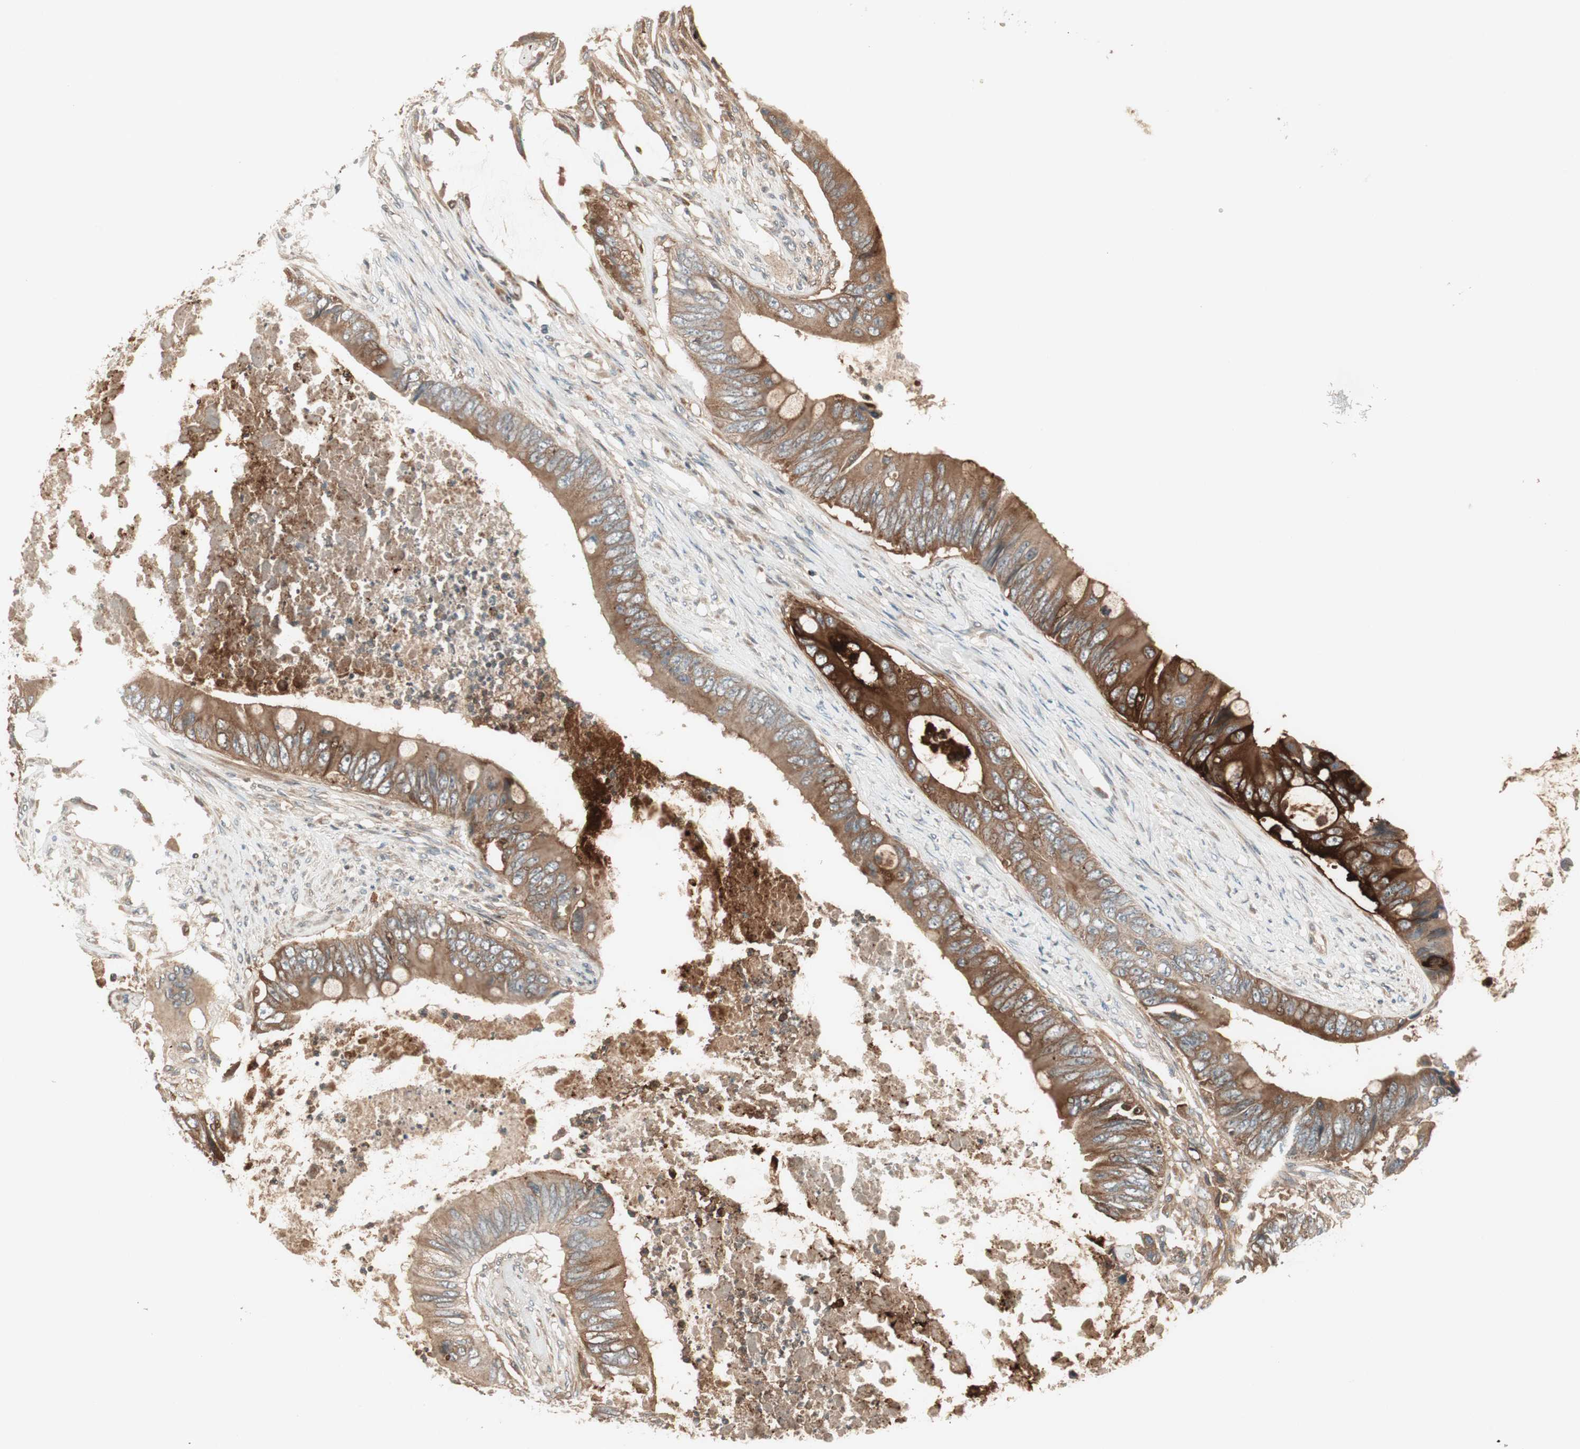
{"staining": {"intensity": "strong", "quantity": ">75%", "location": "cytoplasmic/membranous"}, "tissue": "colorectal cancer", "cell_type": "Tumor cells", "image_type": "cancer", "snomed": [{"axis": "morphology", "description": "Adenocarcinoma, NOS"}, {"axis": "topography", "description": "Rectum"}], "caption": "This is a photomicrograph of immunohistochemistry (IHC) staining of colorectal adenocarcinoma, which shows strong positivity in the cytoplasmic/membranous of tumor cells.", "gene": "SFRP1", "patient": {"sex": "female", "age": 77}}